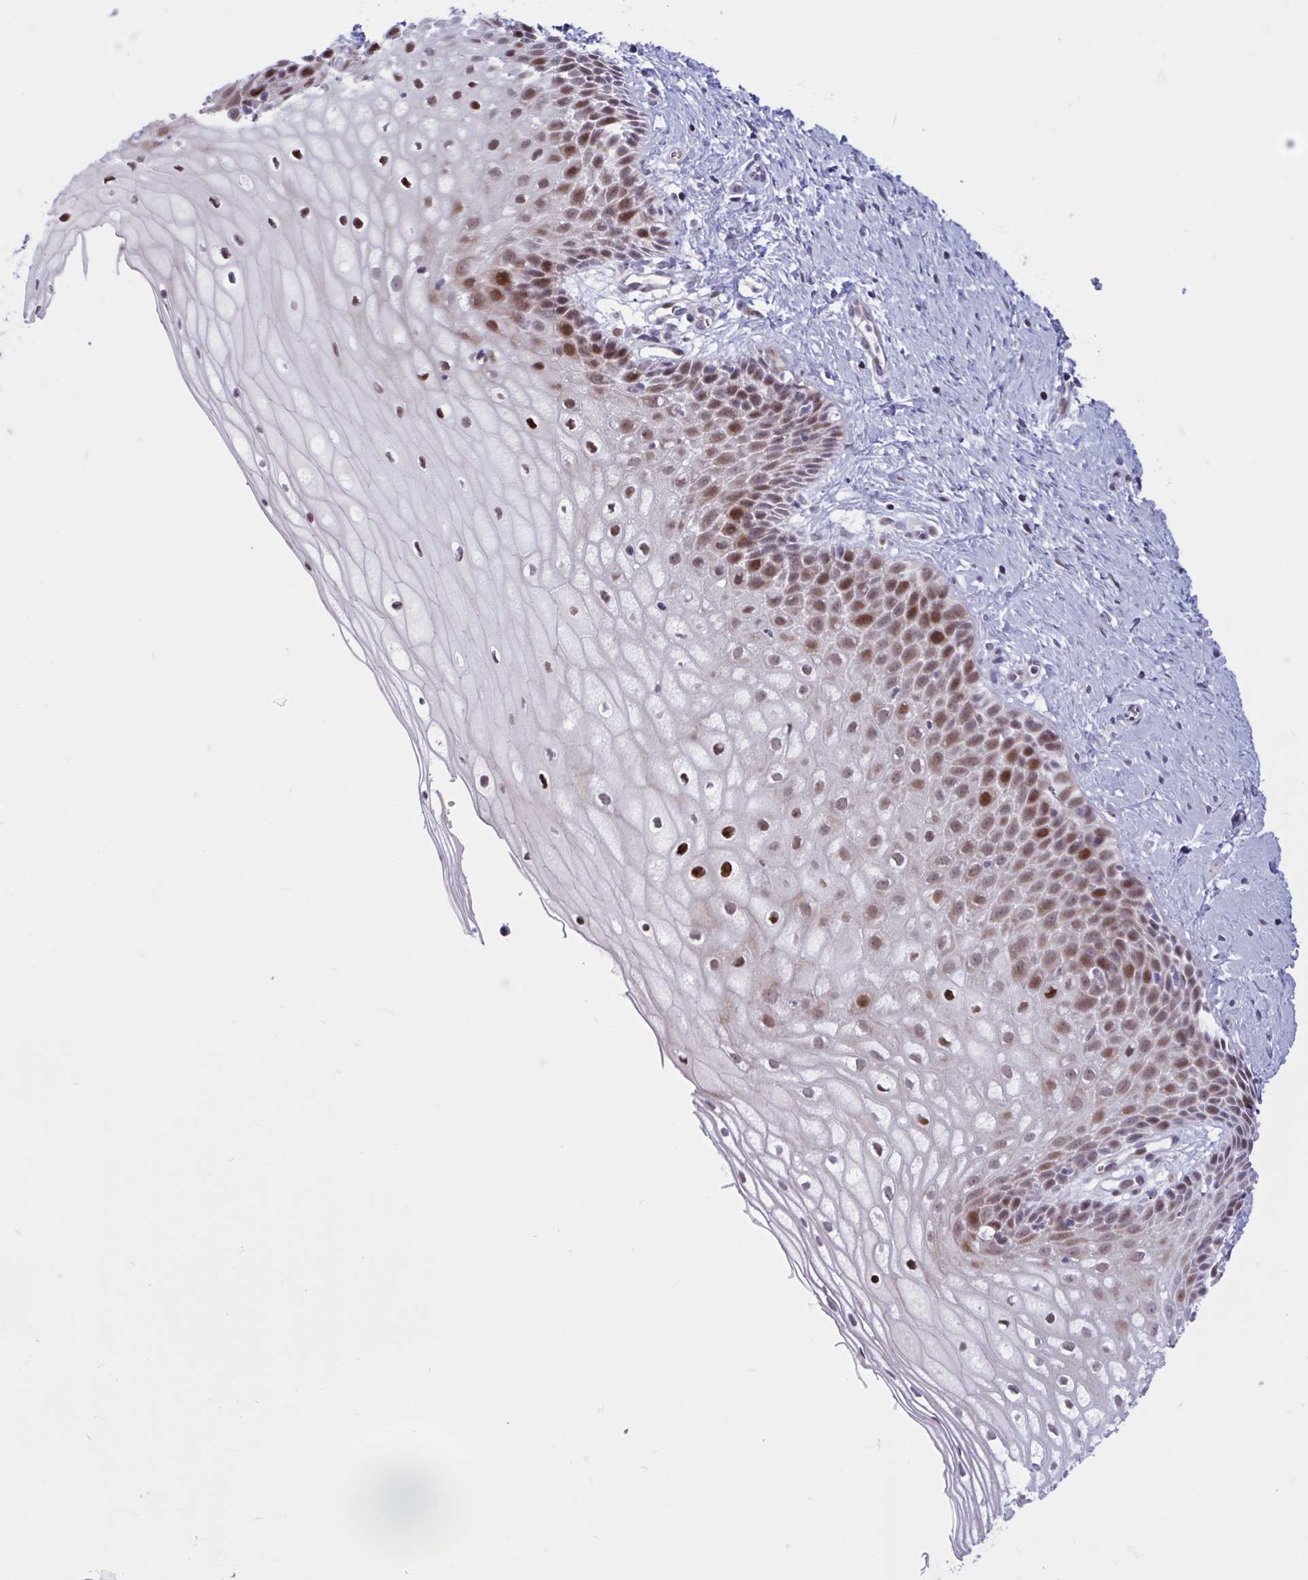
{"staining": {"intensity": "moderate", "quantity": "25%-75%", "location": "nuclear"}, "tissue": "cervix", "cell_type": "Glandular cells", "image_type": "normal", "snomed": [{"axis": "morphology", "description": "Normal tissue, NOS"}, {"axis": "topography", "description": "Cervix"}], "caption": "High-magnification brightfield microscopy of benign cervix stained with DAB (3,3'-diaminobenzidine) (brown) and counterstained with hematoxylin (blue). glandular cells exhibit moderate nuclear positivity is appreciated in about25%-75% of cells. (Stains: DAB (3,3'-diaminobenzidine) in brown, nuclei in blue, Microscopy: brightfield microscopy at high magnification).", "gene": "RBL1", "patient": {"sex": "female", "age": 36}}